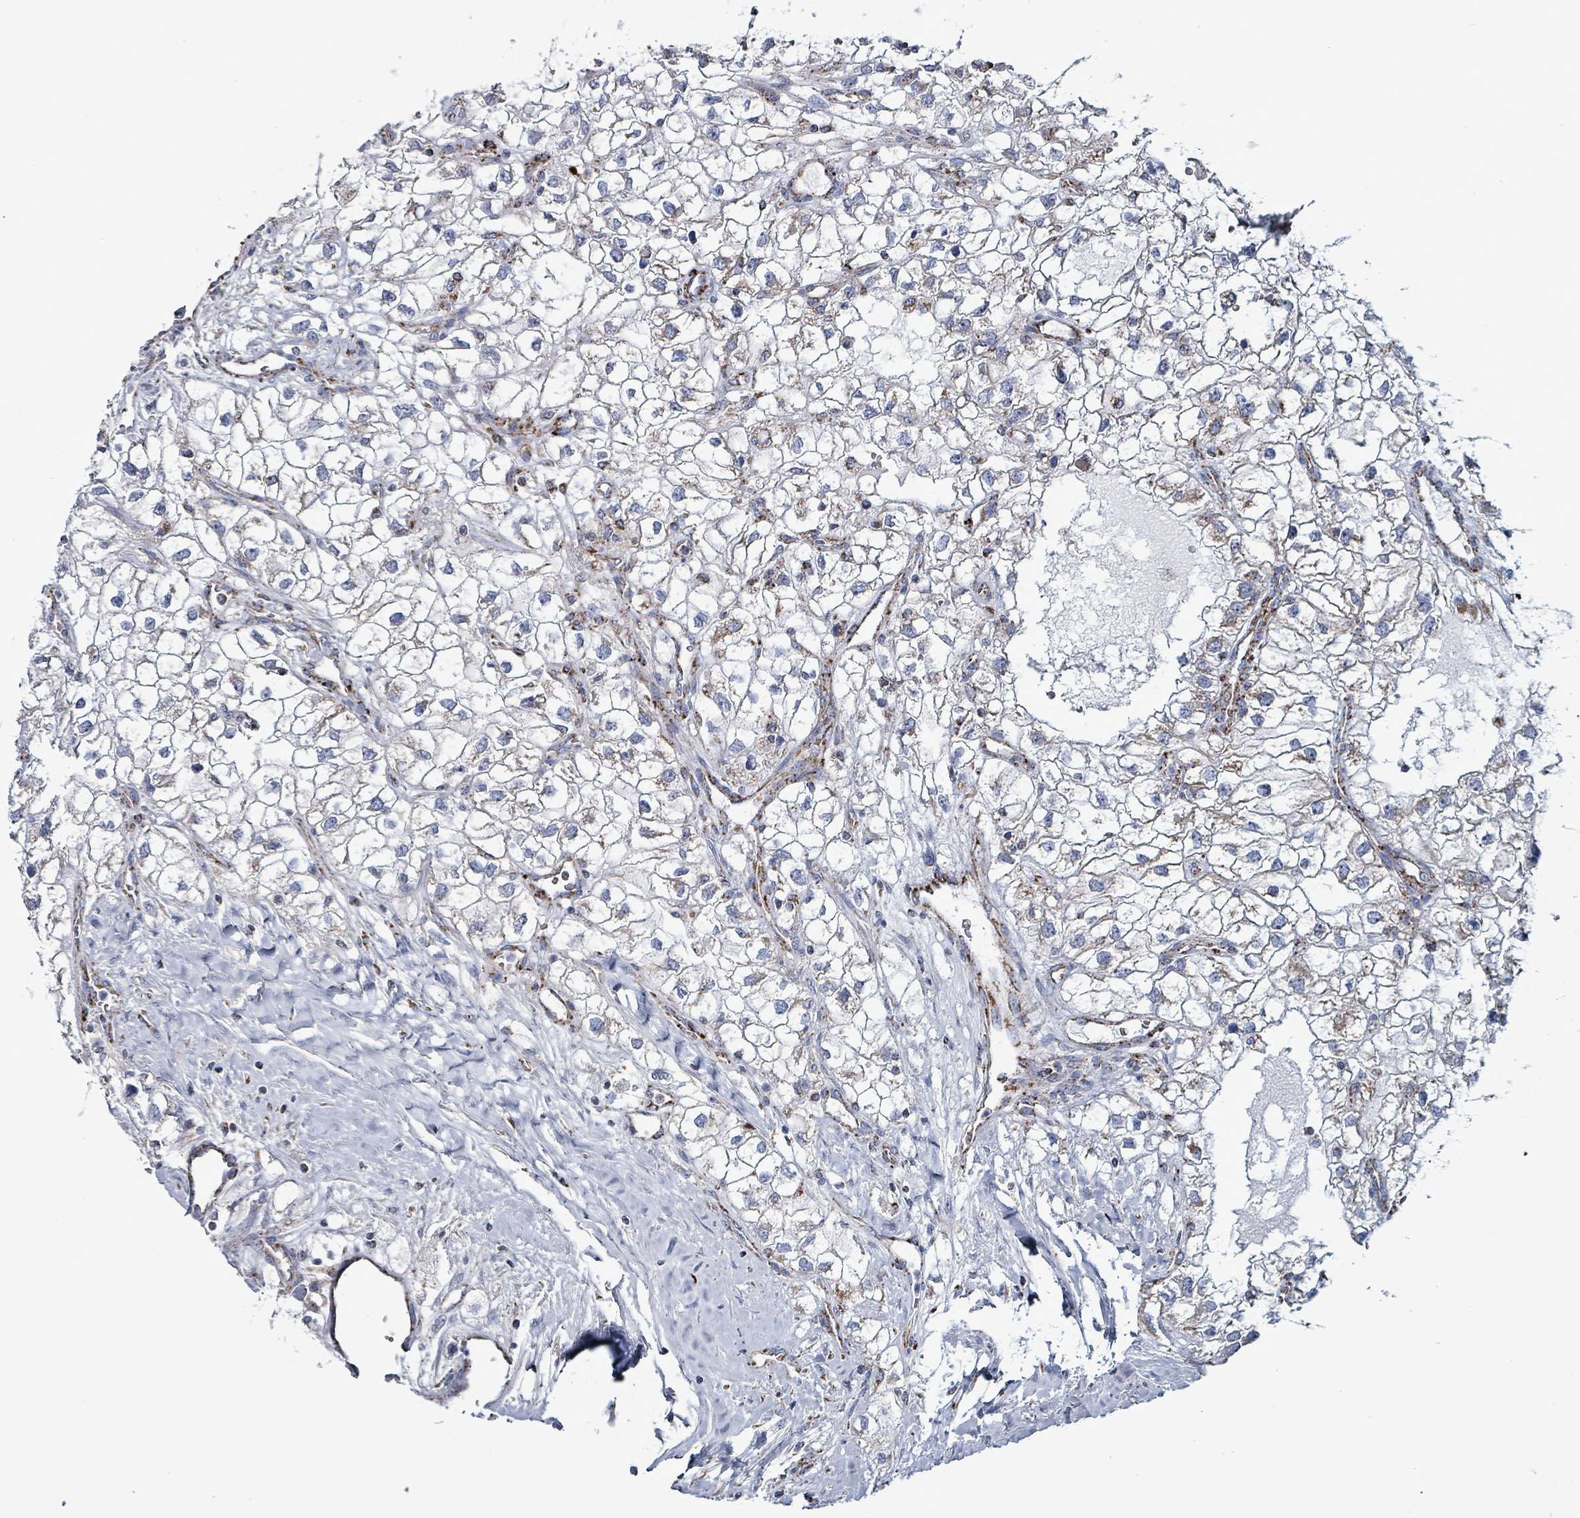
{"staining": {"intensity": "moderate", "quantity": "<25%", "location": "cytoplasmic/membranous"}, "tissue": "renal cancer", "cell_type": "Tumor cells", "image_type": "cancer", "snomed": [{"axis": "morphology", "description": "Adenocarcinoma, NOS"}, {"axis": "topography", "description": "Kidney"}], "caption": "Adenocarcinoma (renal) tissue reveals moderate cytoplasmic/membranous expression in about <25% of tumor cells, visualized by immunohistochemistry.", "gene": "IDH3B", "patient": {"sex": "male", "age": 59}}